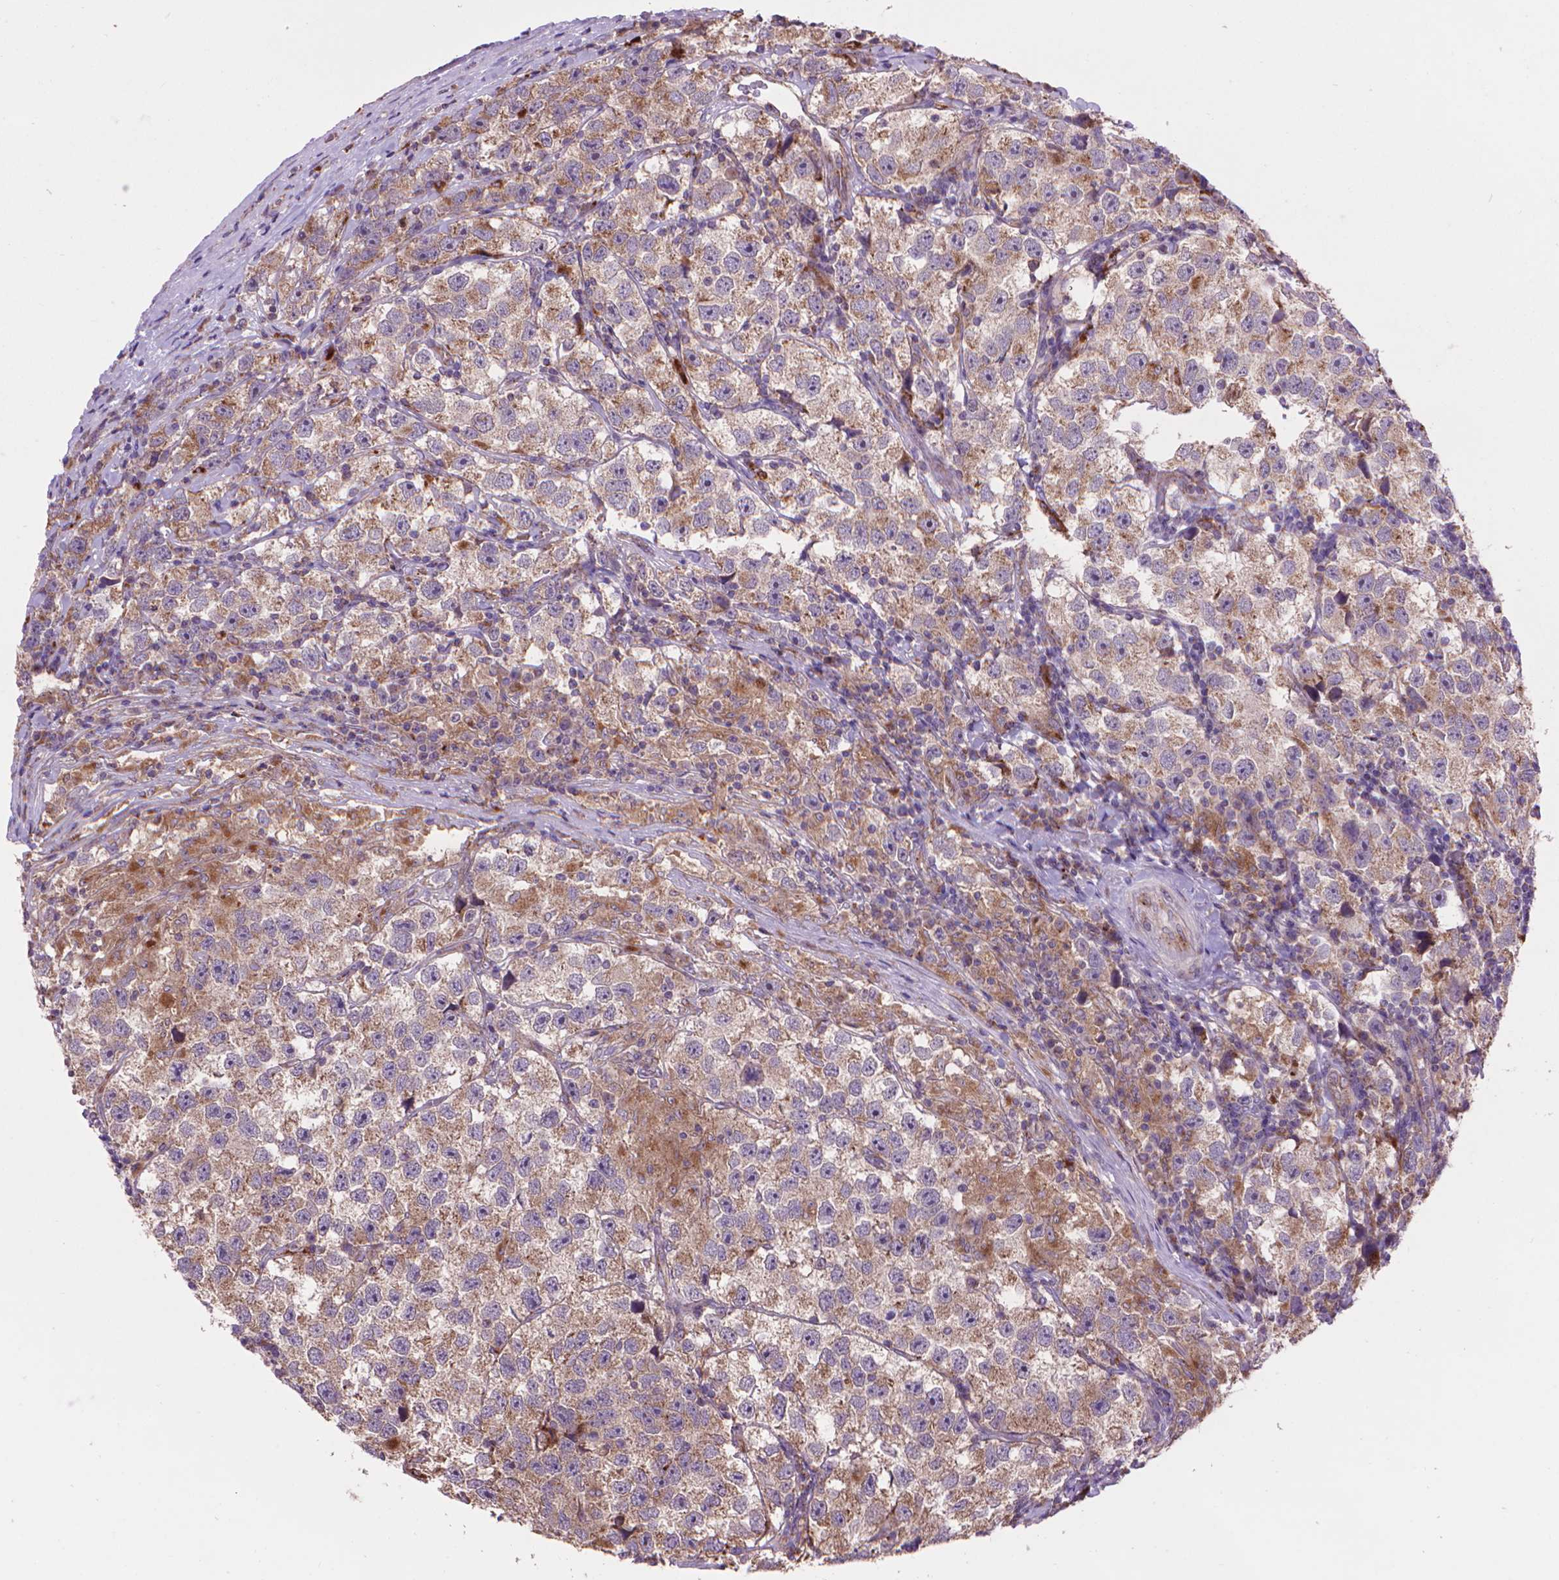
{"staining": {"intensity": "moderate", "quantity": ">75%", "location": "cytoplasmic/membranous"}, "tissue": "testis cancer", "cell_type": "Tumor cells", "image_type": "cancer", "snomed": [{"axis": "morphology", "description": "Seminoma, NOS"}, {"axis": "topography", "description": "Testis"}], "caption": "This is a micrograph of immunohistochemistry staining of testis cancer (seminoma), which shows moderate positivity in the cytoplasmic/membranous of tumor cells.", "gene": "GLB1", "patient": {"sex": "male", "age": 26}}